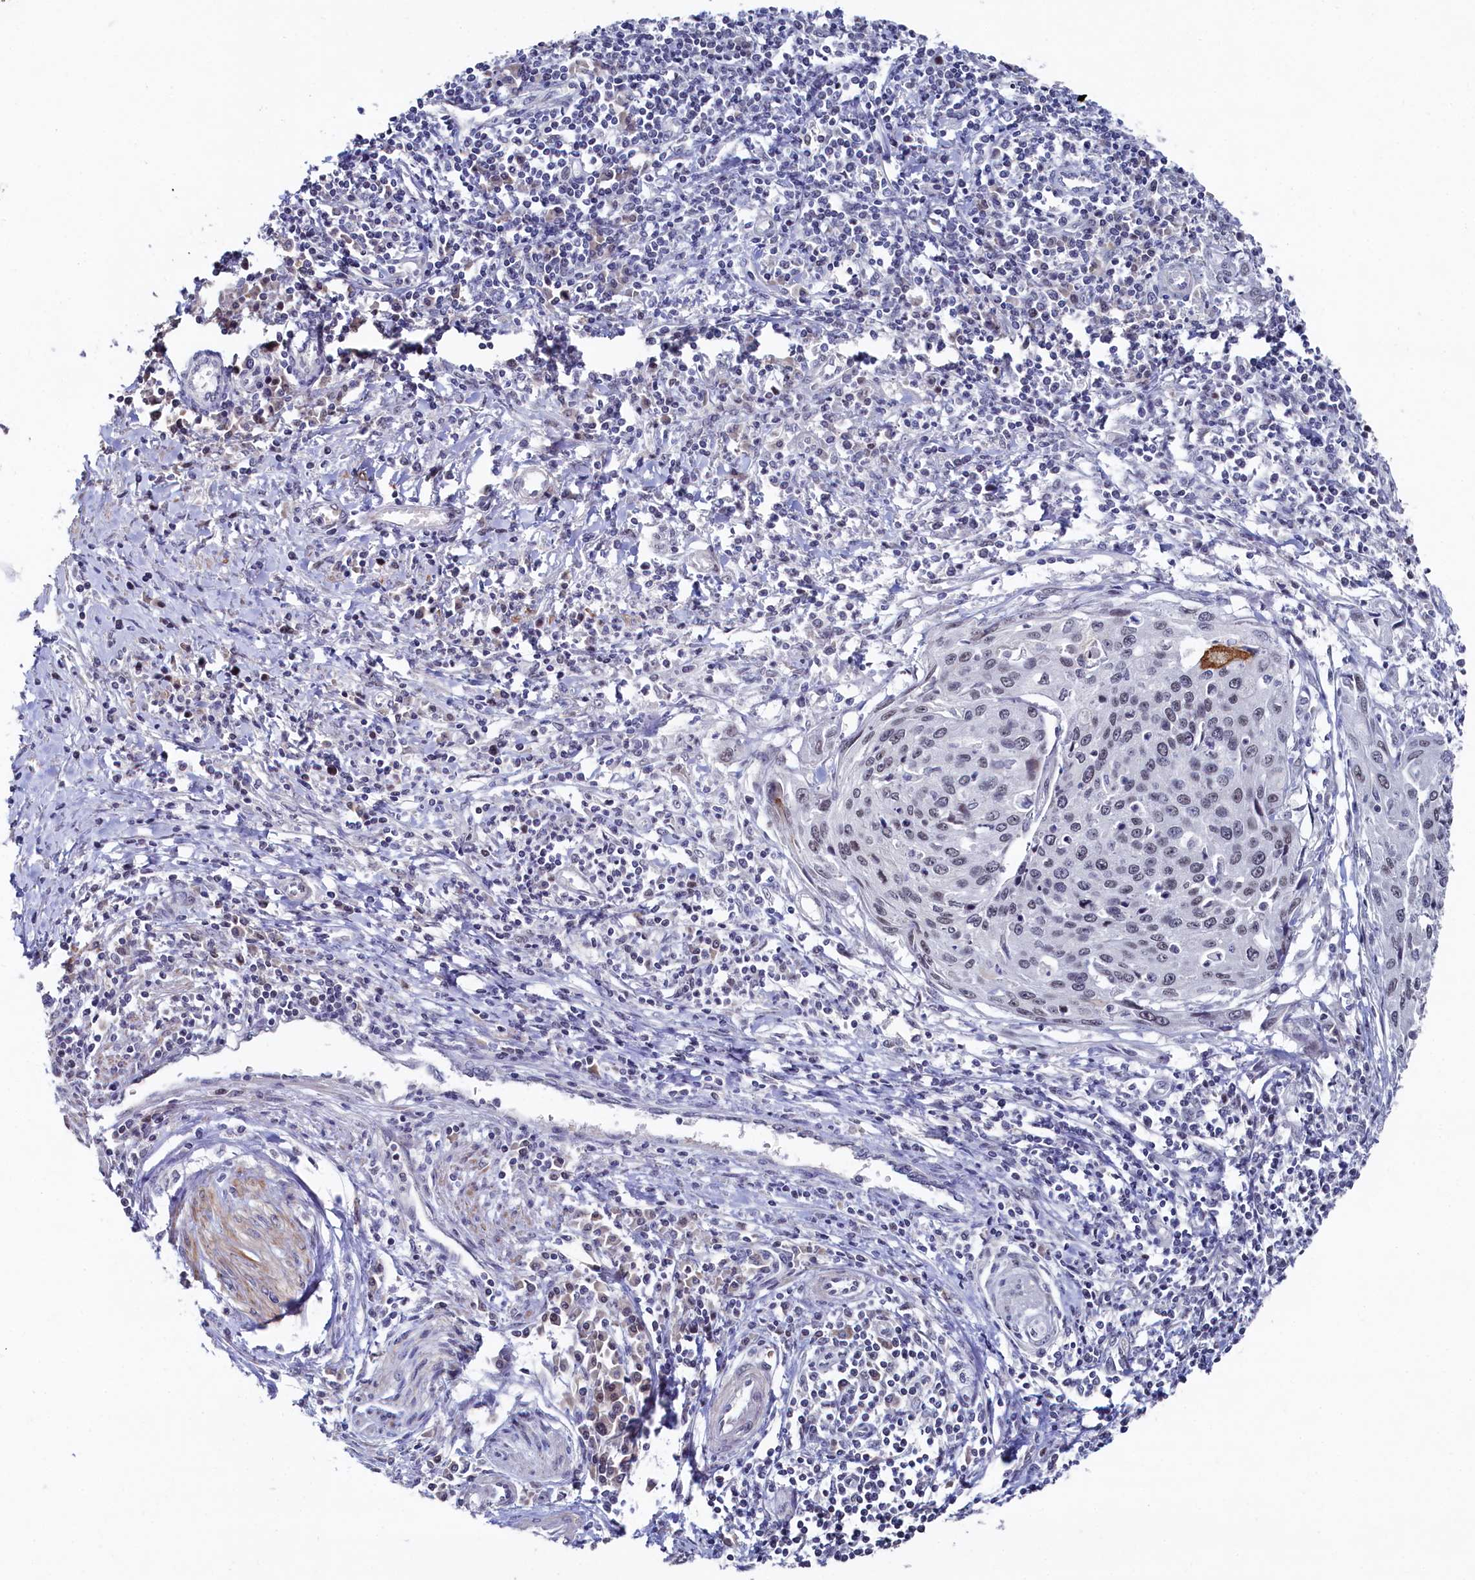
{"staining": {"intensity": "negative", "quantity": "none", "location": "none"}, "tissue": "cervical cancer", "cell_type": "Tumor cells", "image_type": "cancer", "snomed": [{"axis": "morphology", "description": "Squamous cell carcinoma, NOS"}, {"axis": "topography", "description": "Cervix"}], "caption": "This image is of cervical cancer stained with IHC to label a protein in brown with the nuclei are counter-stained blue. There is no positivity in tumor cells. (IHC, brightfield microscopy, high magnification).", "gene": "TIGD4", "patient": {"sex": "female", "age": 32}}